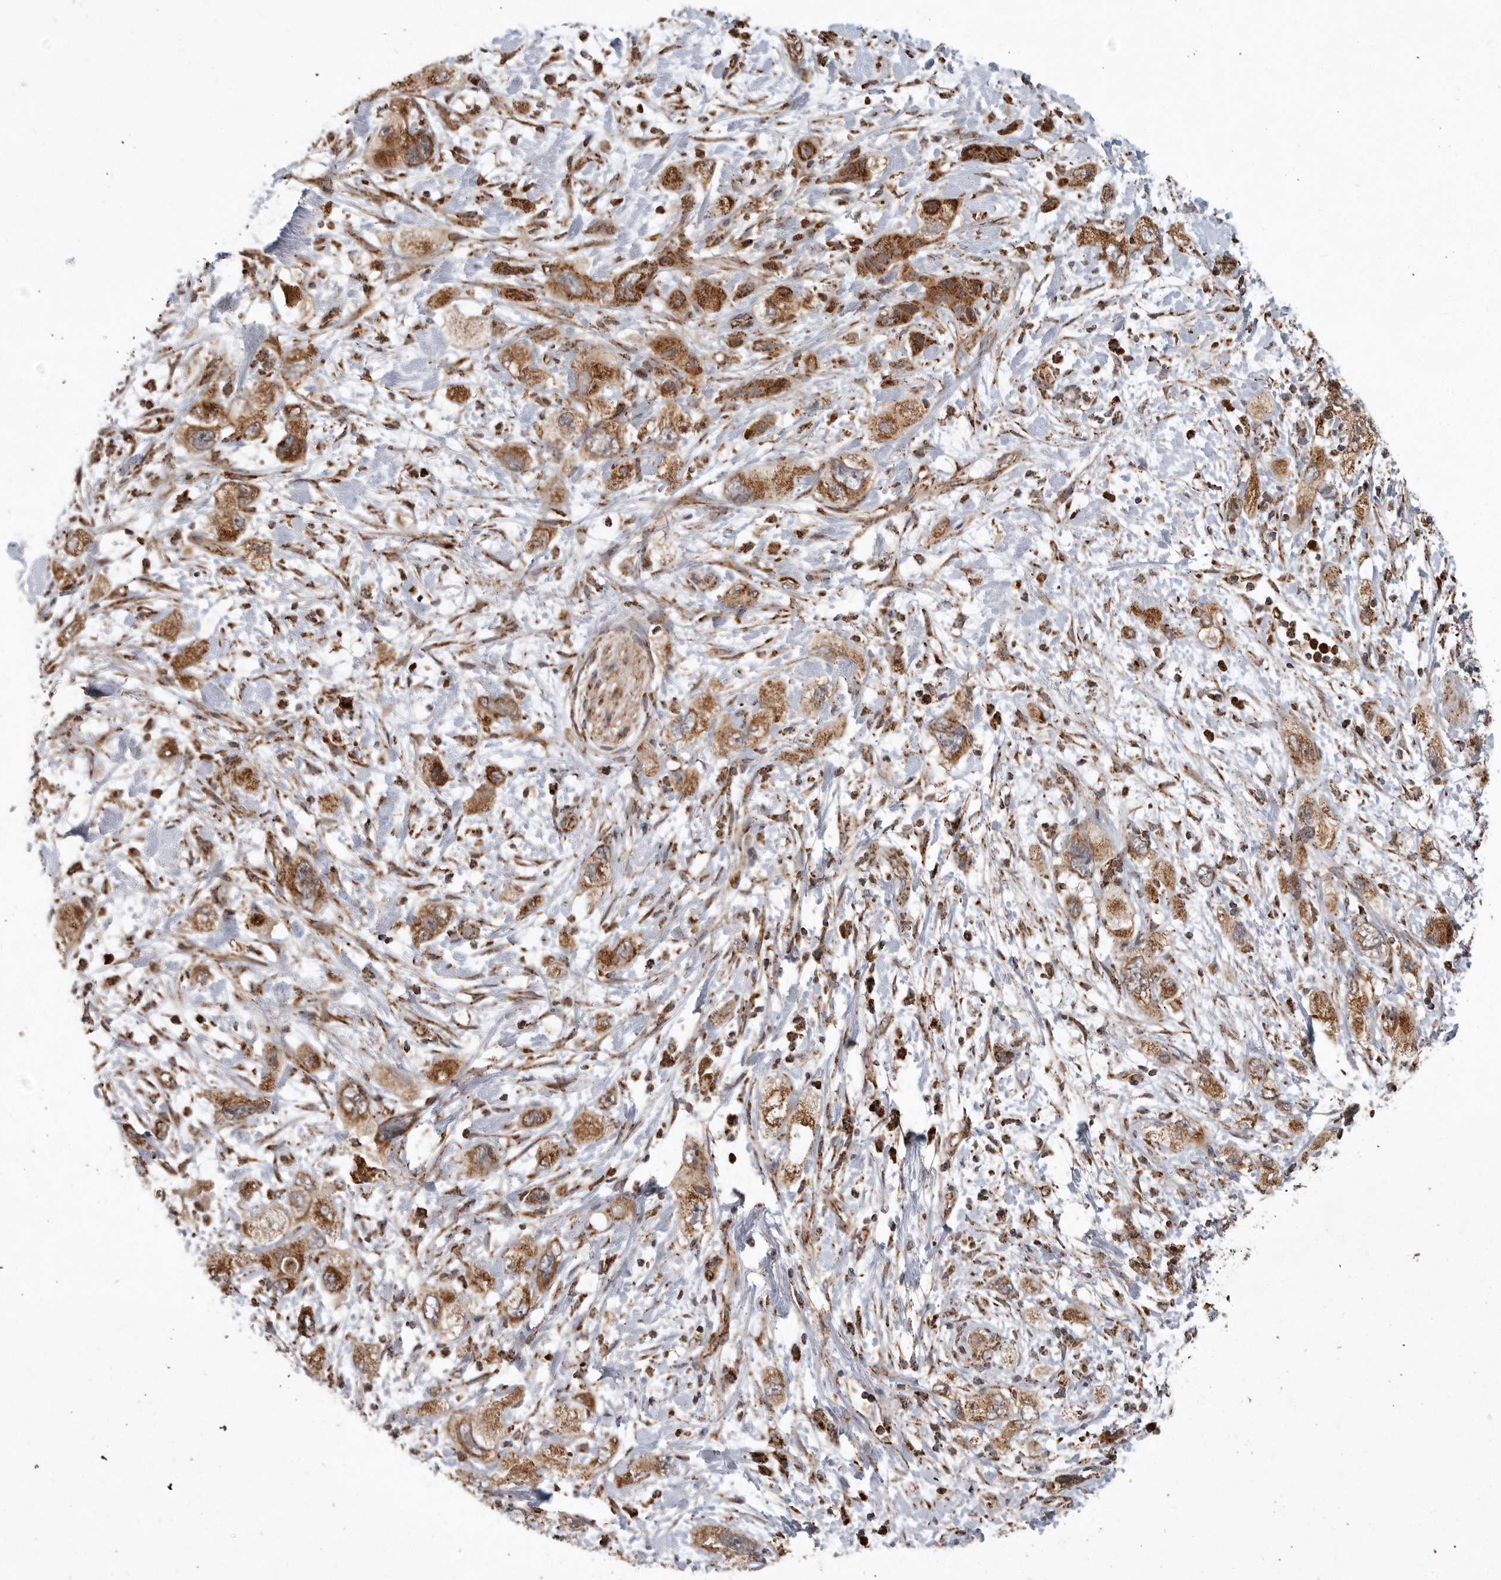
{"staining": {"intensity": "strong", "quantity": ">75%", "location": "cytoplasmic/membranous"}, "tissue": "pancreatic cancer", "cell_type": "Tumor cells", "image_type": "cancer", "snomed": [{"axis": "morphology", "description": "Adenocarcinoma, NOS"}, {"axis": "topography", "description": "Pancreas"}], "caption": "Immunohistochemical staining of human pancreatic adenocarcinoma shows strong cytoplasmic/membranous protein positivity in about >75% of tumor cells. The staining was performed using DAB to visualize the protein expression in brown, while the nuclei were stained in blue with hematoxylin (Magnification: 20x).", "gene": "GCNT2", "patient": {"sex": "female", "age": 73}}